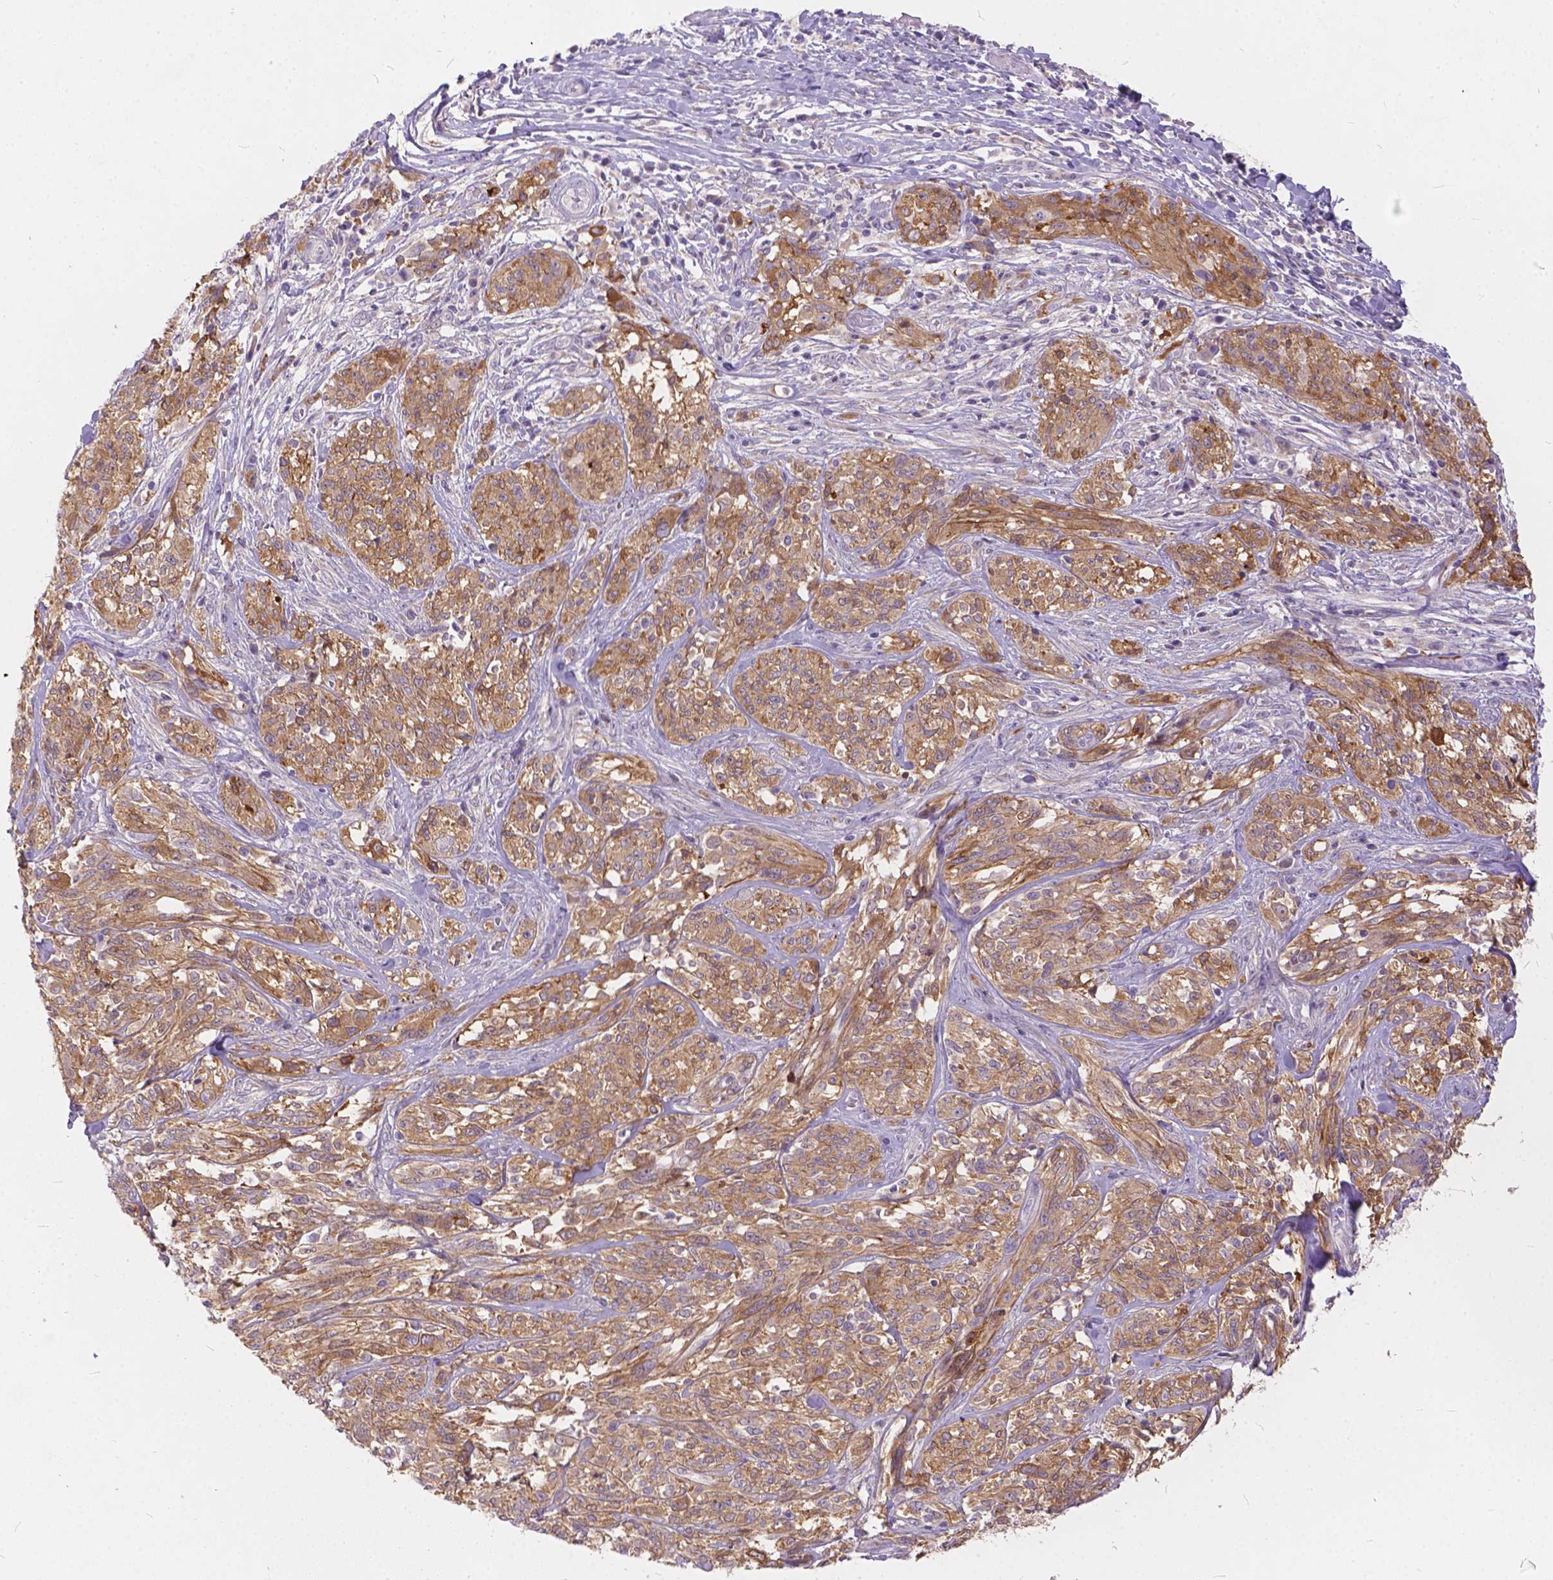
{"staining": {"intensity": "weak", "quantity": "25%-75%", "location": "cytoplasmic/membranous"}, "tissue": "melanoma", "cell_type": "Tumor cells", "image_type": "cancer", "snomed": [{"axis": "morphology", "description": "Malignant melanoma, NOS"}, {"axis": "topography", "description": "Skin"}], "caption": "Melanoma stained for a protein (brown) shows weak cytoplasmic/membranous positive positivity in approximately 25%-75% of tumor cells.", "gene": "PEX11G", "patient": {"sex": "female", "age": 91}}